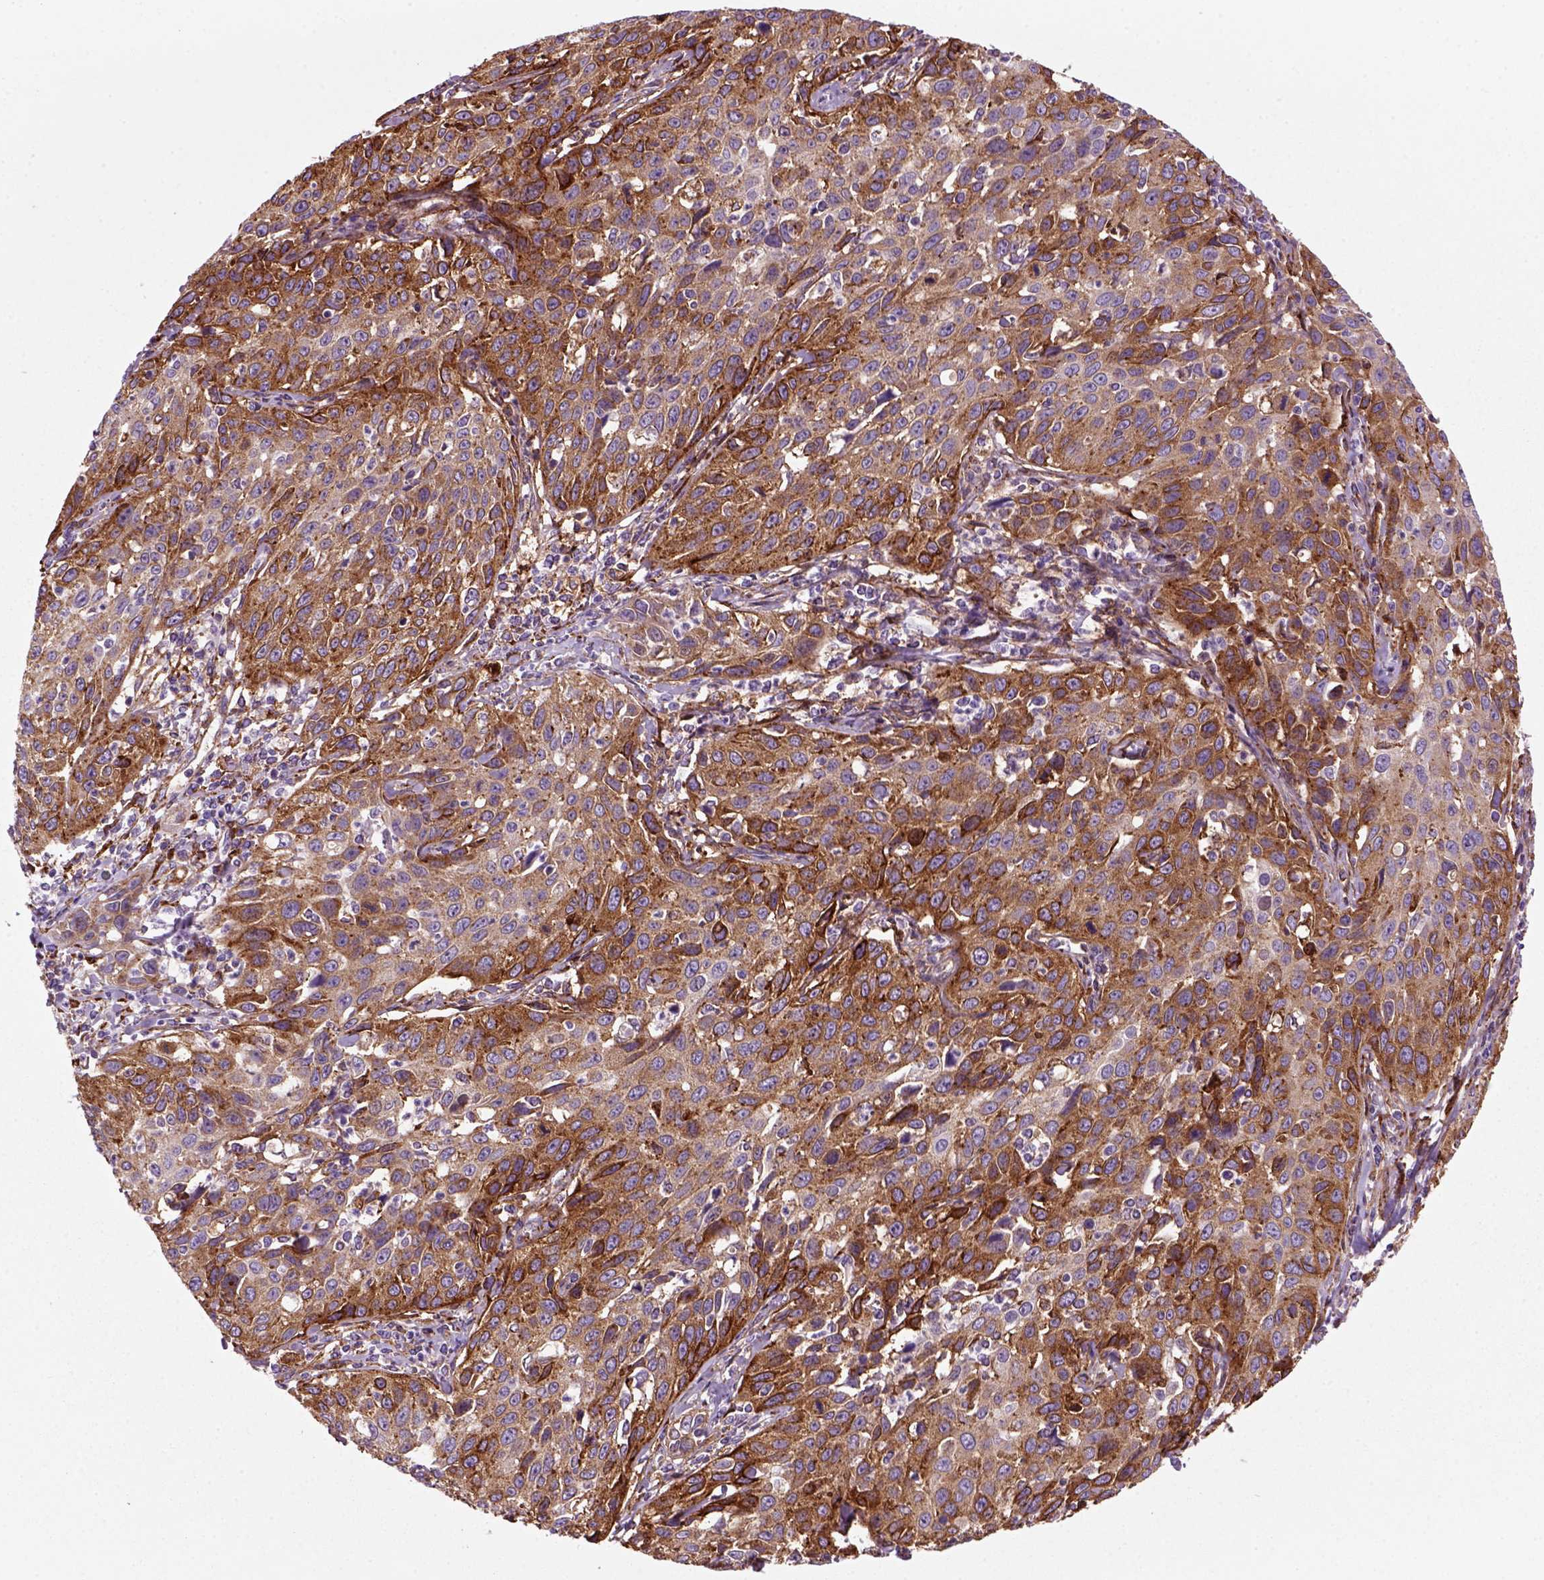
{"staining": {"intensity": "strong", "quantity": "25%-75%", "location": "cytoplasmic/membranous"}, "tissue": "cervical cancer", "cell_type": "Tumor cells", "image_type": "cancer", "snomed": [{"axis": "morphology", "description": "Squamous cell carcinoma, NOS"}, {"axis": "topography", "description": "Cervix"}], "caption": "This is an image of immunohistochemistry (IHC) staining of cervical cancer (squamous cell carcinoma), which shows strong staining in the cytoplasmic/membranous of tumor cells.", "gene": "MARCKS", "patient": {"sex": "female", "age": 26}}